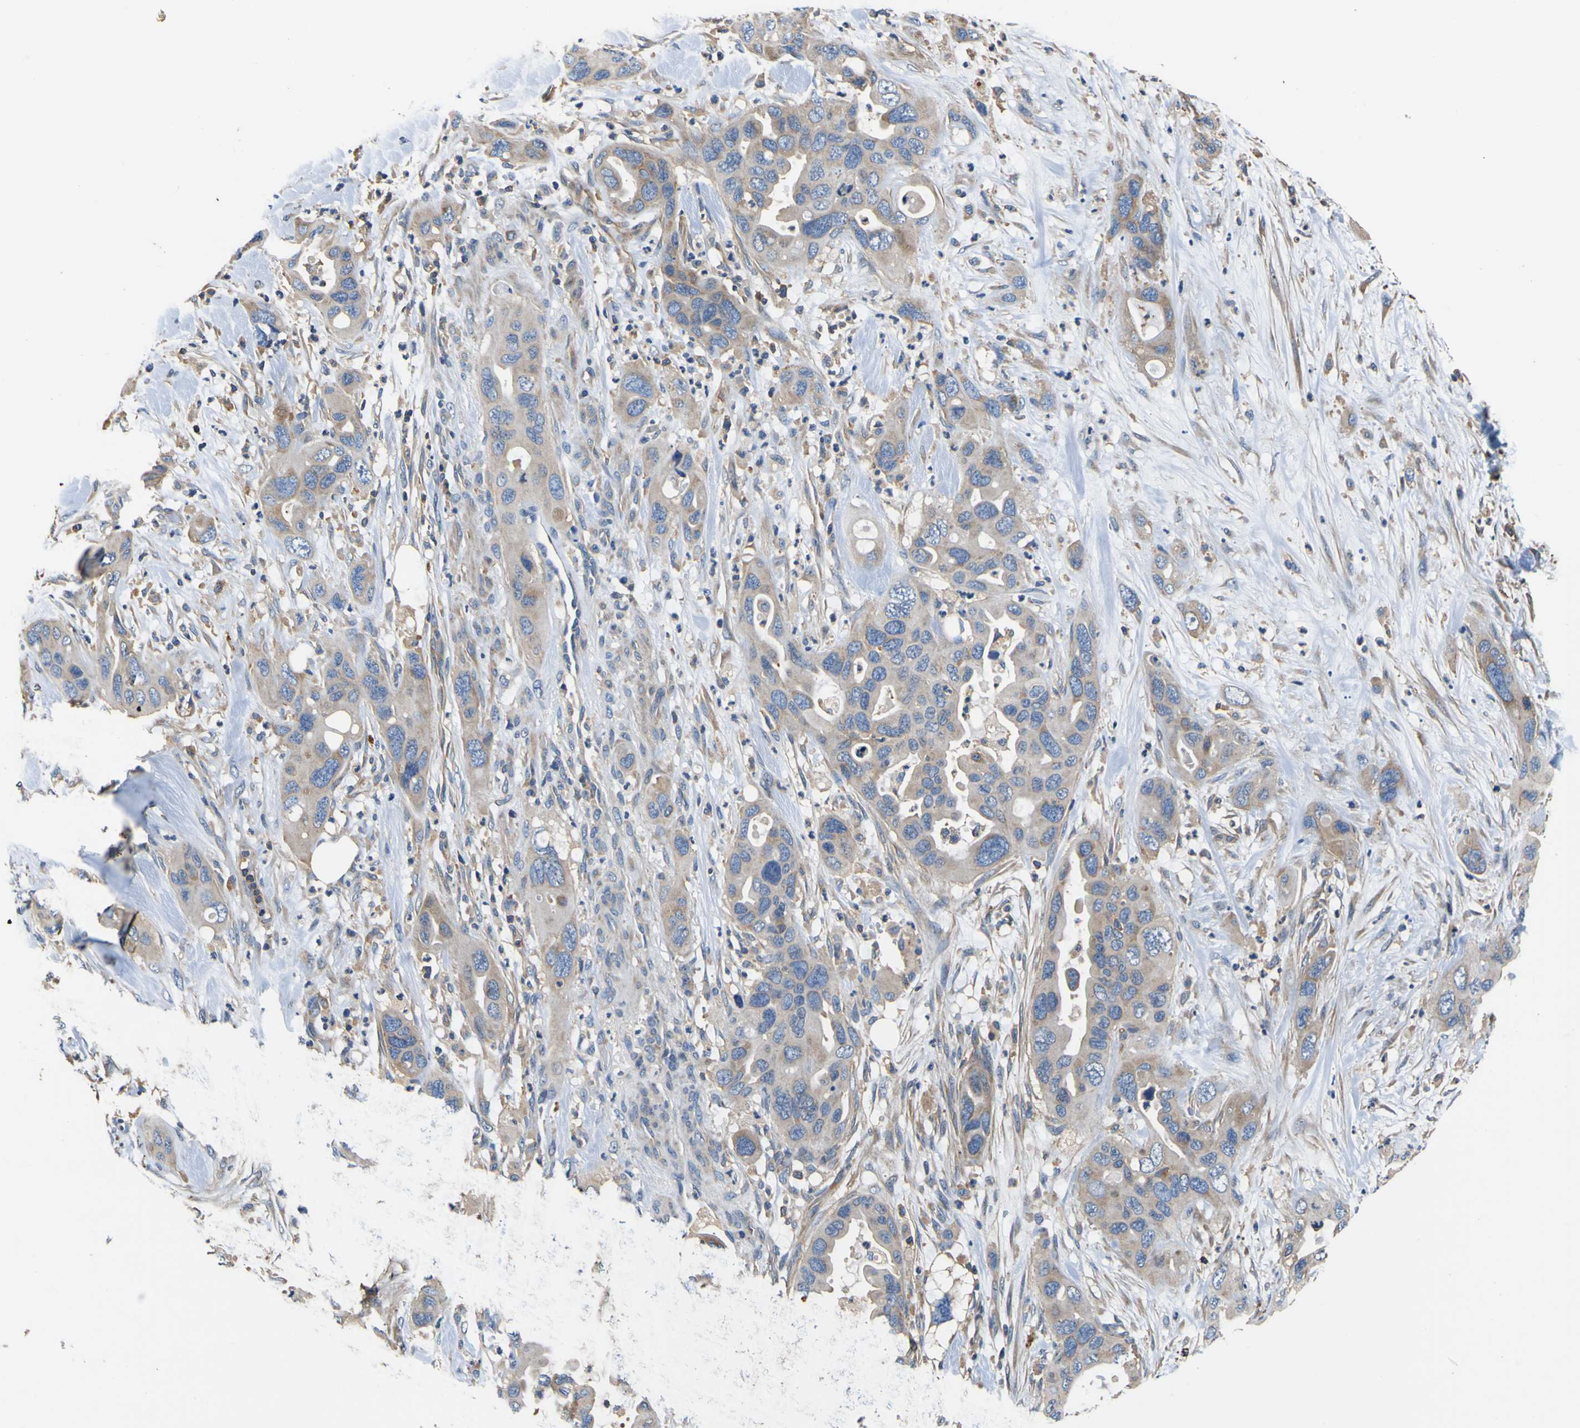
{"staining": {"intensity": "weak", "quantity": ">75%", "location": "cytoplasmic/membranous"}, "tissue": "pancreatic cancer", "cell_type": "Tumor cells", "image_type": "cancer", "snomed": [{"axis": "morphology", "description": "Adenocarcinoma, NOS"}, {"axis": "topography", "description": "Pancreas"}], "caption": "A micrograph of human pancreatic cancer stained for a protein demonstrates weak cytoplasmic/membranous brown staining in tumor cells.", "gene": "CNR2", "patient": {"sex": "female", "age": 71}}